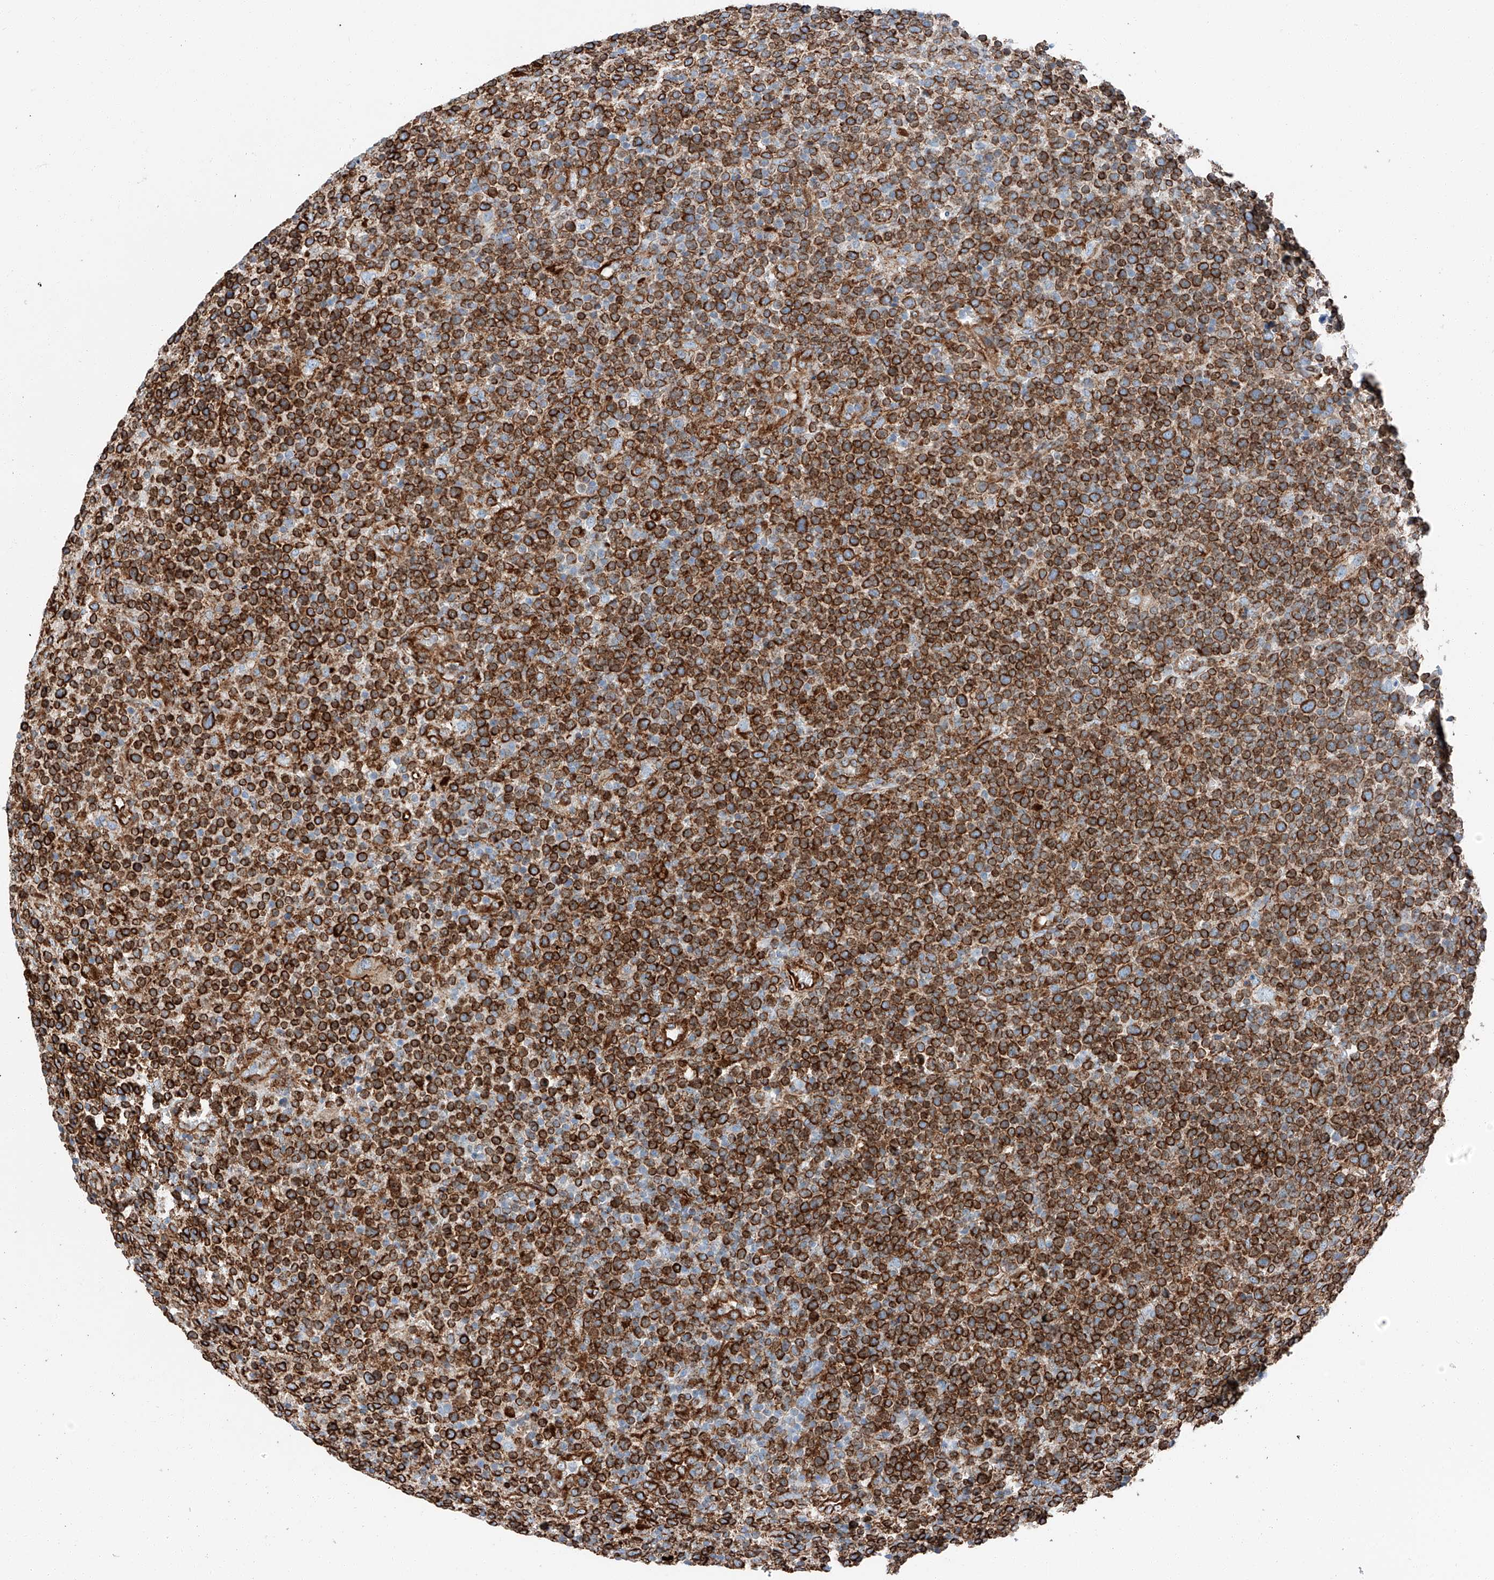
{"staining": {"intensity": "strong", "quantity": ">75%", "location": "cytoplasmic/membranous"}, "tissue": "lymphoma", "cell_type": "Tumor cells", "image_type": "cancer", "snomed": [{"axis": "morphology", "description": "Malignant lymphoma, non-Hodgkin's type, High grade"}, {"axis": "topography", "description": "Lymph node"}], "caption": "Immunohistochemistry (DAB (3,3'-diaminobenzidine)) staining of human high-grade malignant lymphoma, non-Hodgkin's type reveals strong cytoplasmic/membranous protein expression in approximately >75% of tumor cells.", "gene": "ZNF804A", "patient": {"sex": "male", "age": 61}}